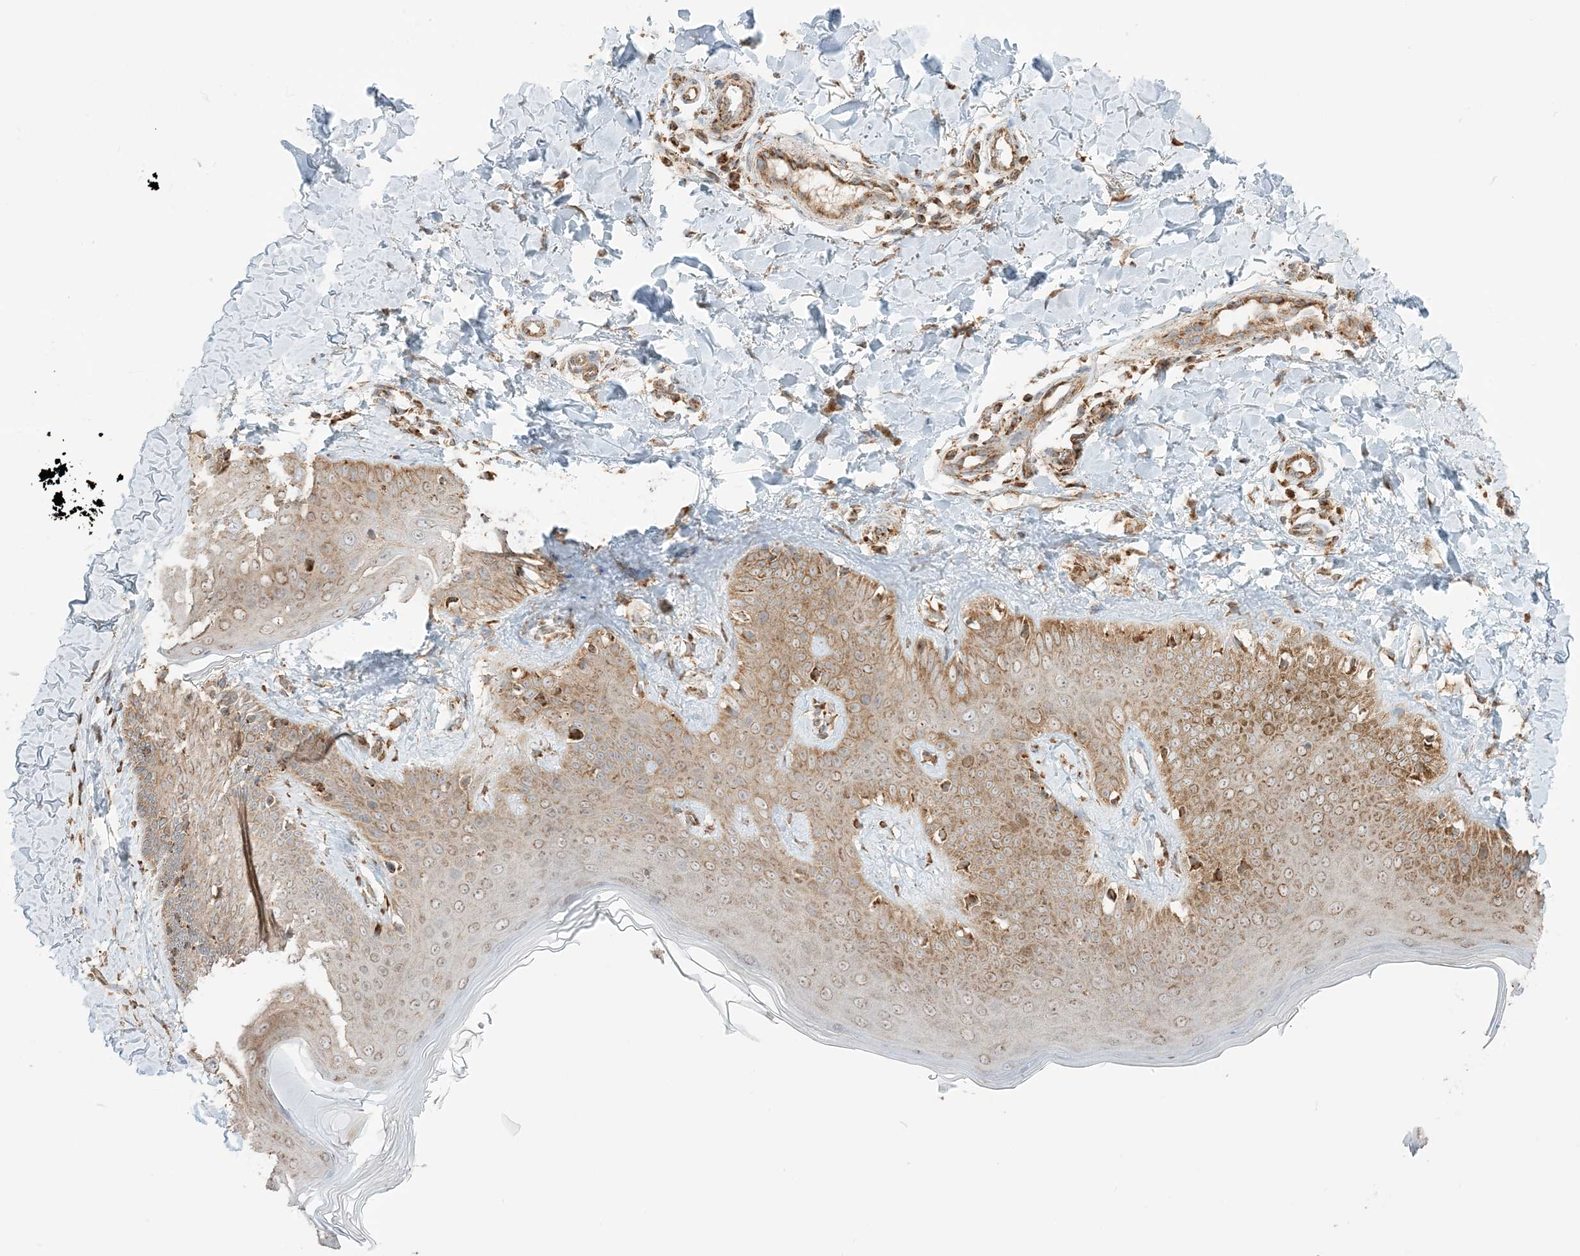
{"staining": {"intensity": "moderate", "quantity": ">75%", "location": "cytoplasmic/membranous"}, "tissue": "skin", "cell_type": "Fibroblasts", "image_type": "normal", "snomed": [{"axis": "morphology", "description": "Normal tissue, NOS"}, {"axis": "topography", "description": "Skin"}], "caption": "Protein staining exhibits moderate cytoplasmic/membranous positivity in about >75% of fibroblasts in unremarkable skin. (DAB (3,3'-diaminobenzidine) = brown stain, brightfield microscopy at high magnification).", "gene": "N4BP3", "patient": {"sex": "male", "age": 52}}